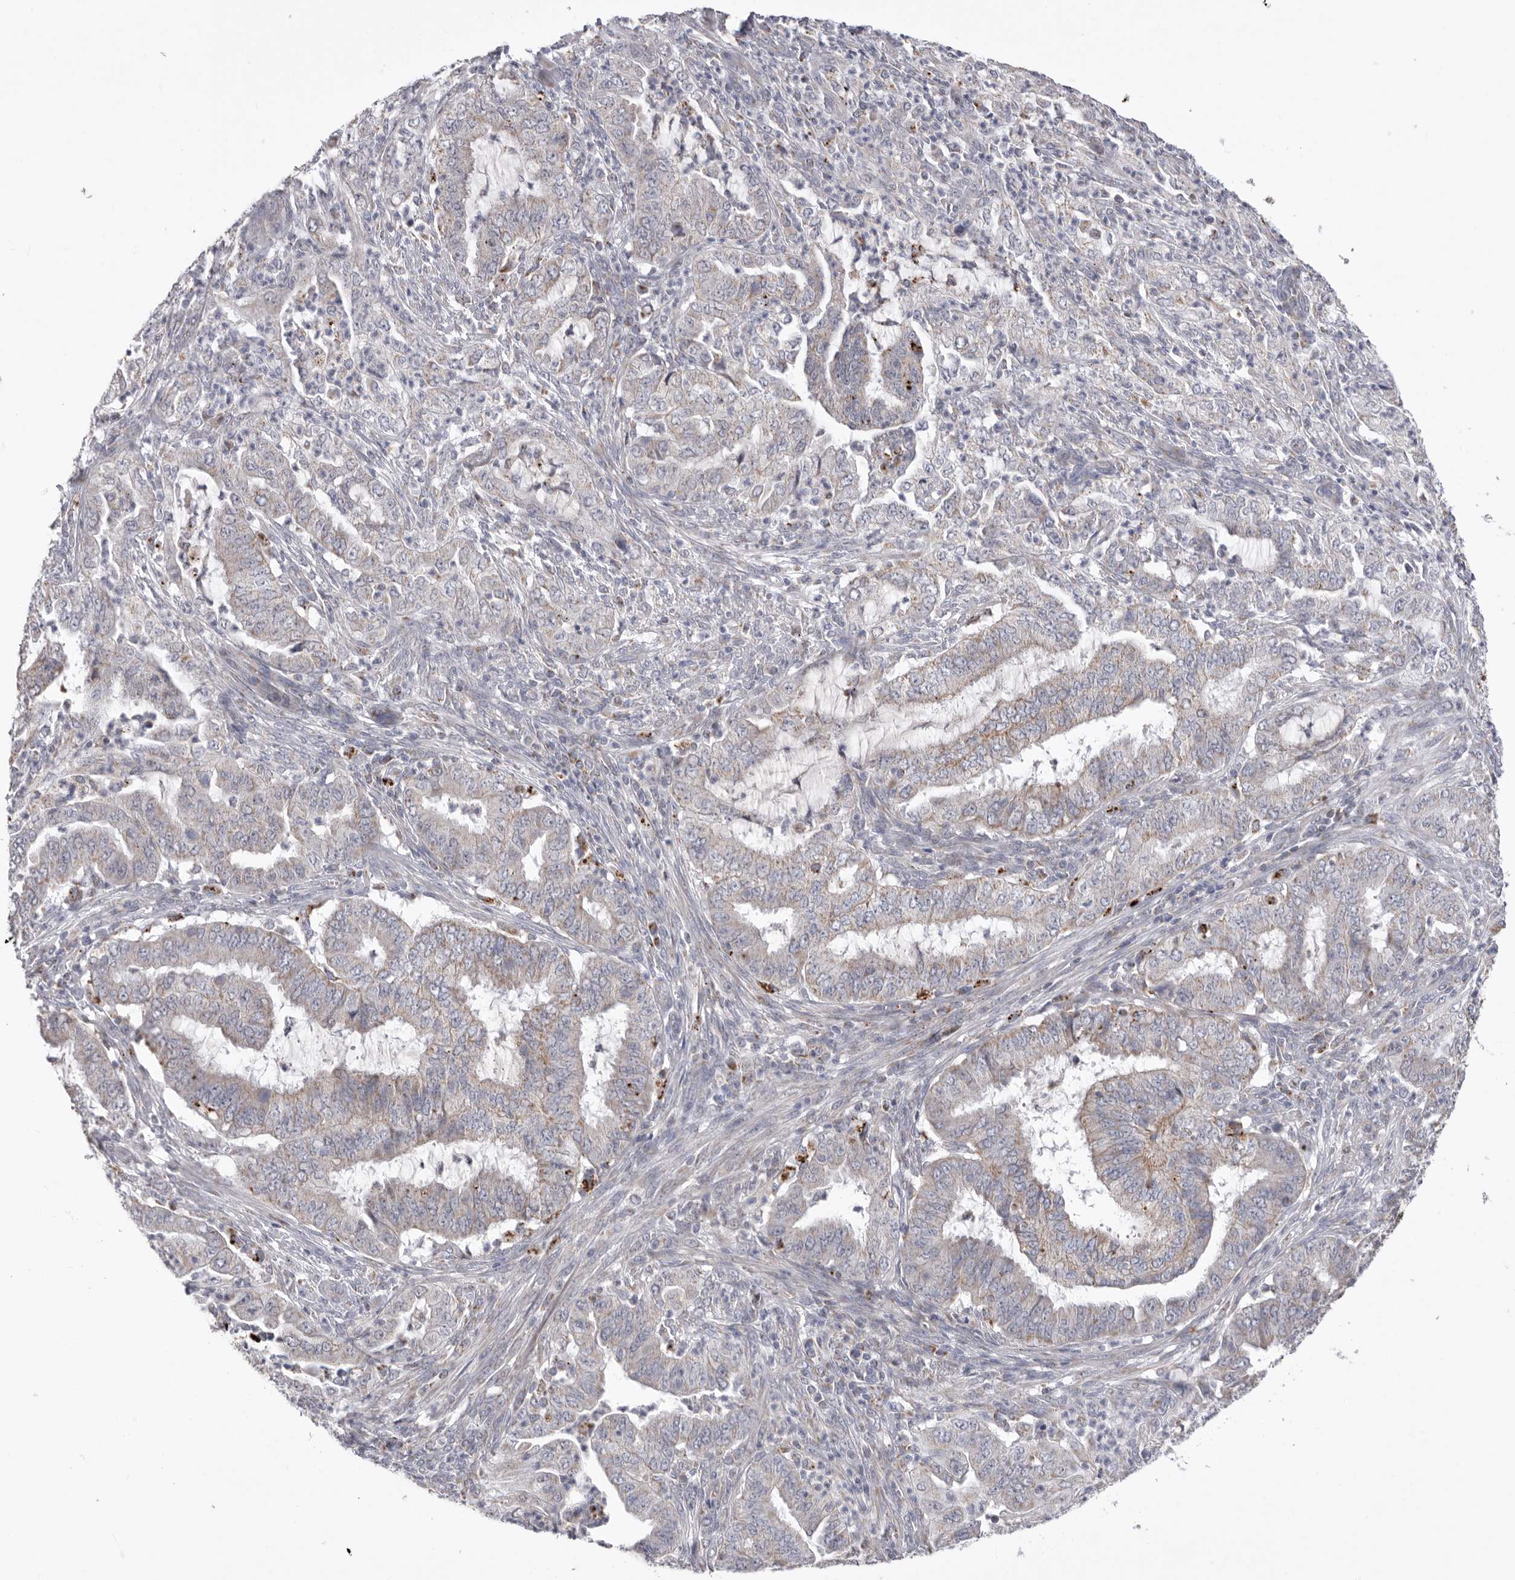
{"staining": {"intensity": "weak", "quantity": "25%-75%", "location": "cytoplasmic/membranous"}, "tissue": "endometrial cancer", "cell_type": "Tumor cells", "image_type": "cancer", "snomed": [{"axis": "morphology", "description": "Adenocarcinoma, NOS"}, {"axis": "topography", "description": "Endometrium"}], "caption": "A photomicrograph of adenocarcinoma (endometrial) stained for a protein exhibits weak cytoplasmic/membranous brown staining in tumor cells.", "gene": "VDAC3", "patient": {"sex": "female", "age": 51}}